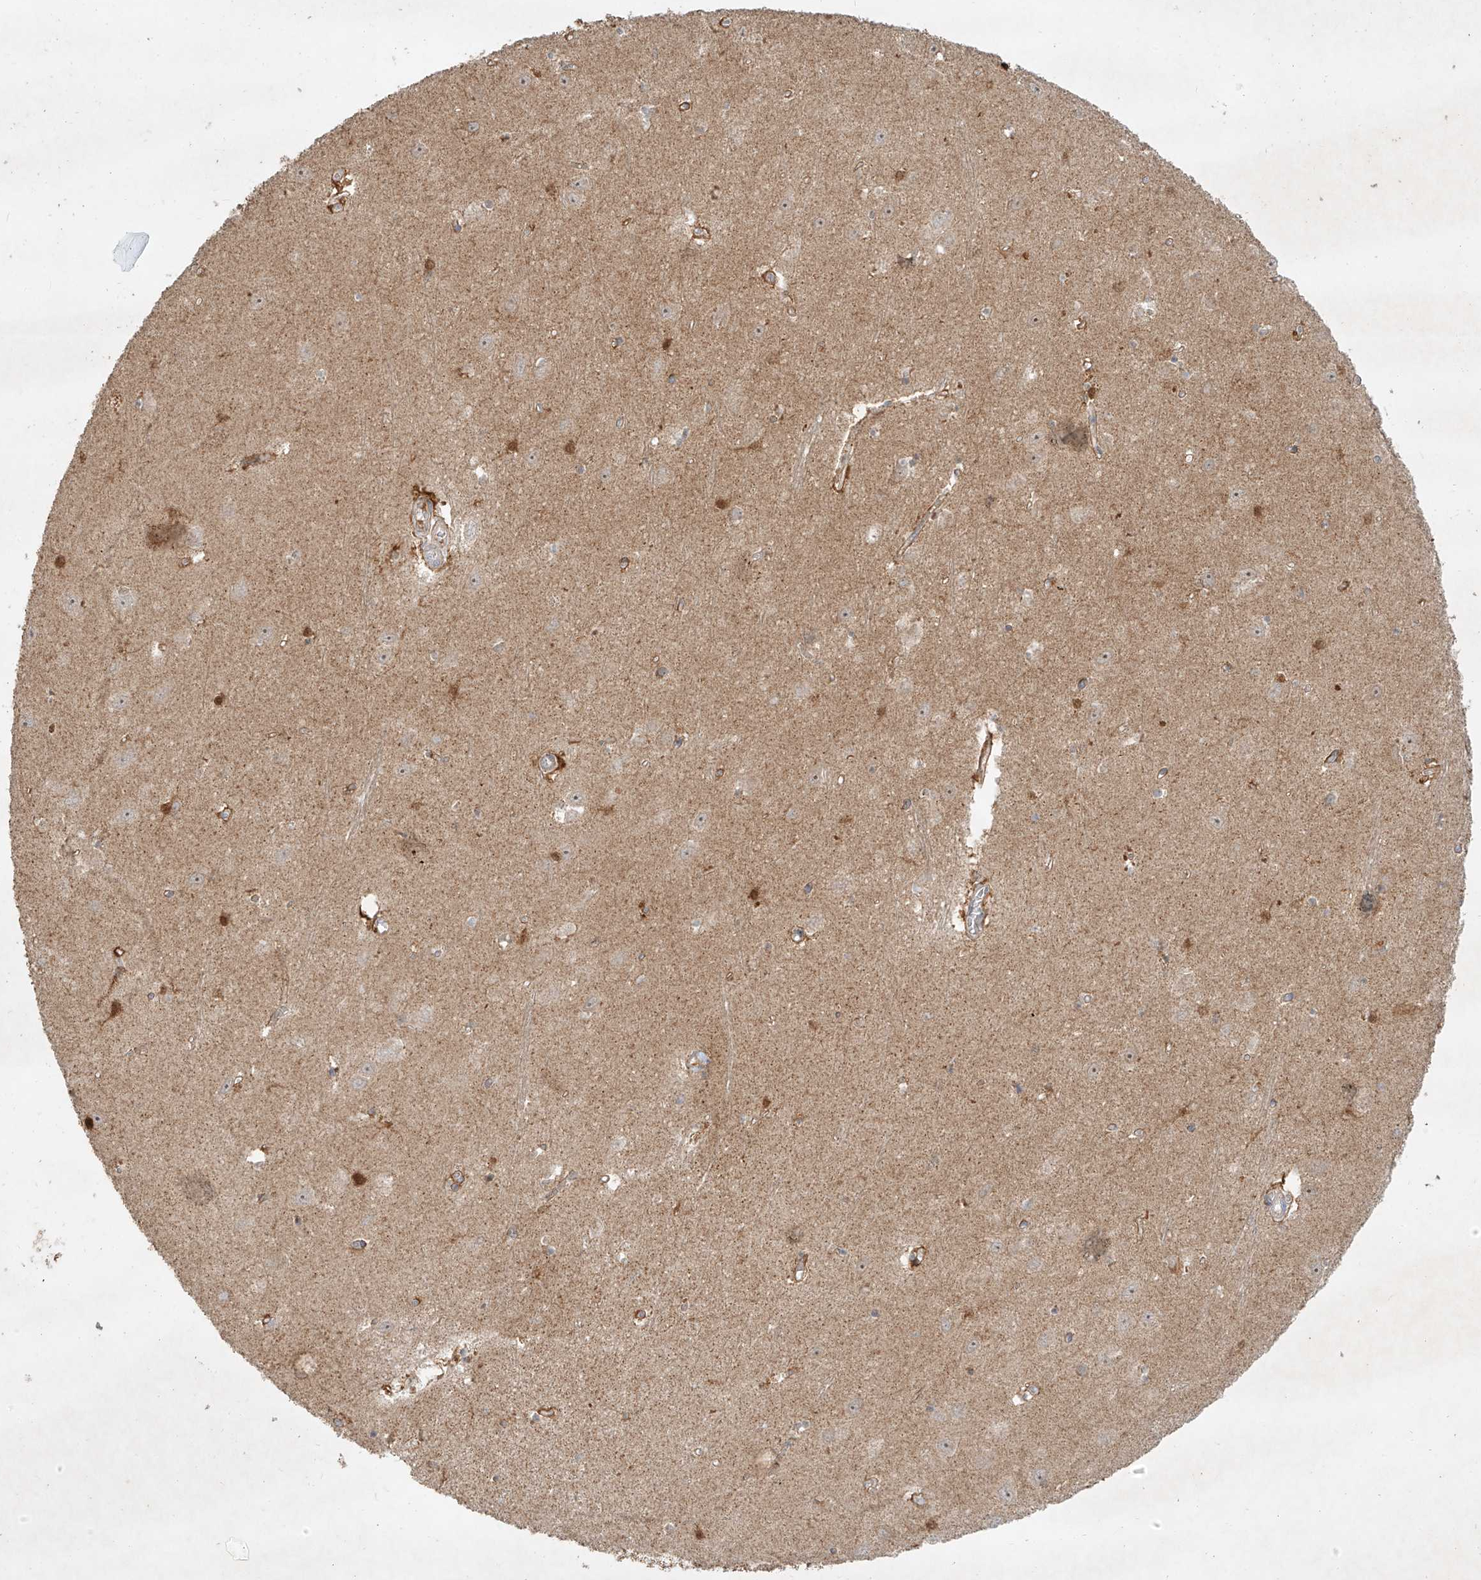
{"staining": {"intensity": "negative", "quantity": "none", "location": "none"}, "tissue": "hippocampus", "cell_type": "Glial cells", "image_type": "normal", "snomed": [{"axis": "morphology", "description": "Normal tissue, NOS"}, {"axis": "topography", "description": "Hippocampus"}], "caption": "Hippocampus was stained to show a protein in brown. There is no significant staining in glial cells. Brightfield microscopy of immunohistochemistry (IHC) stained with DAB (brown) and hematoxylin (blue), captured at high magnification.", "gene": "KPNA7", "patient": {"sex": "female", "age": 64}}